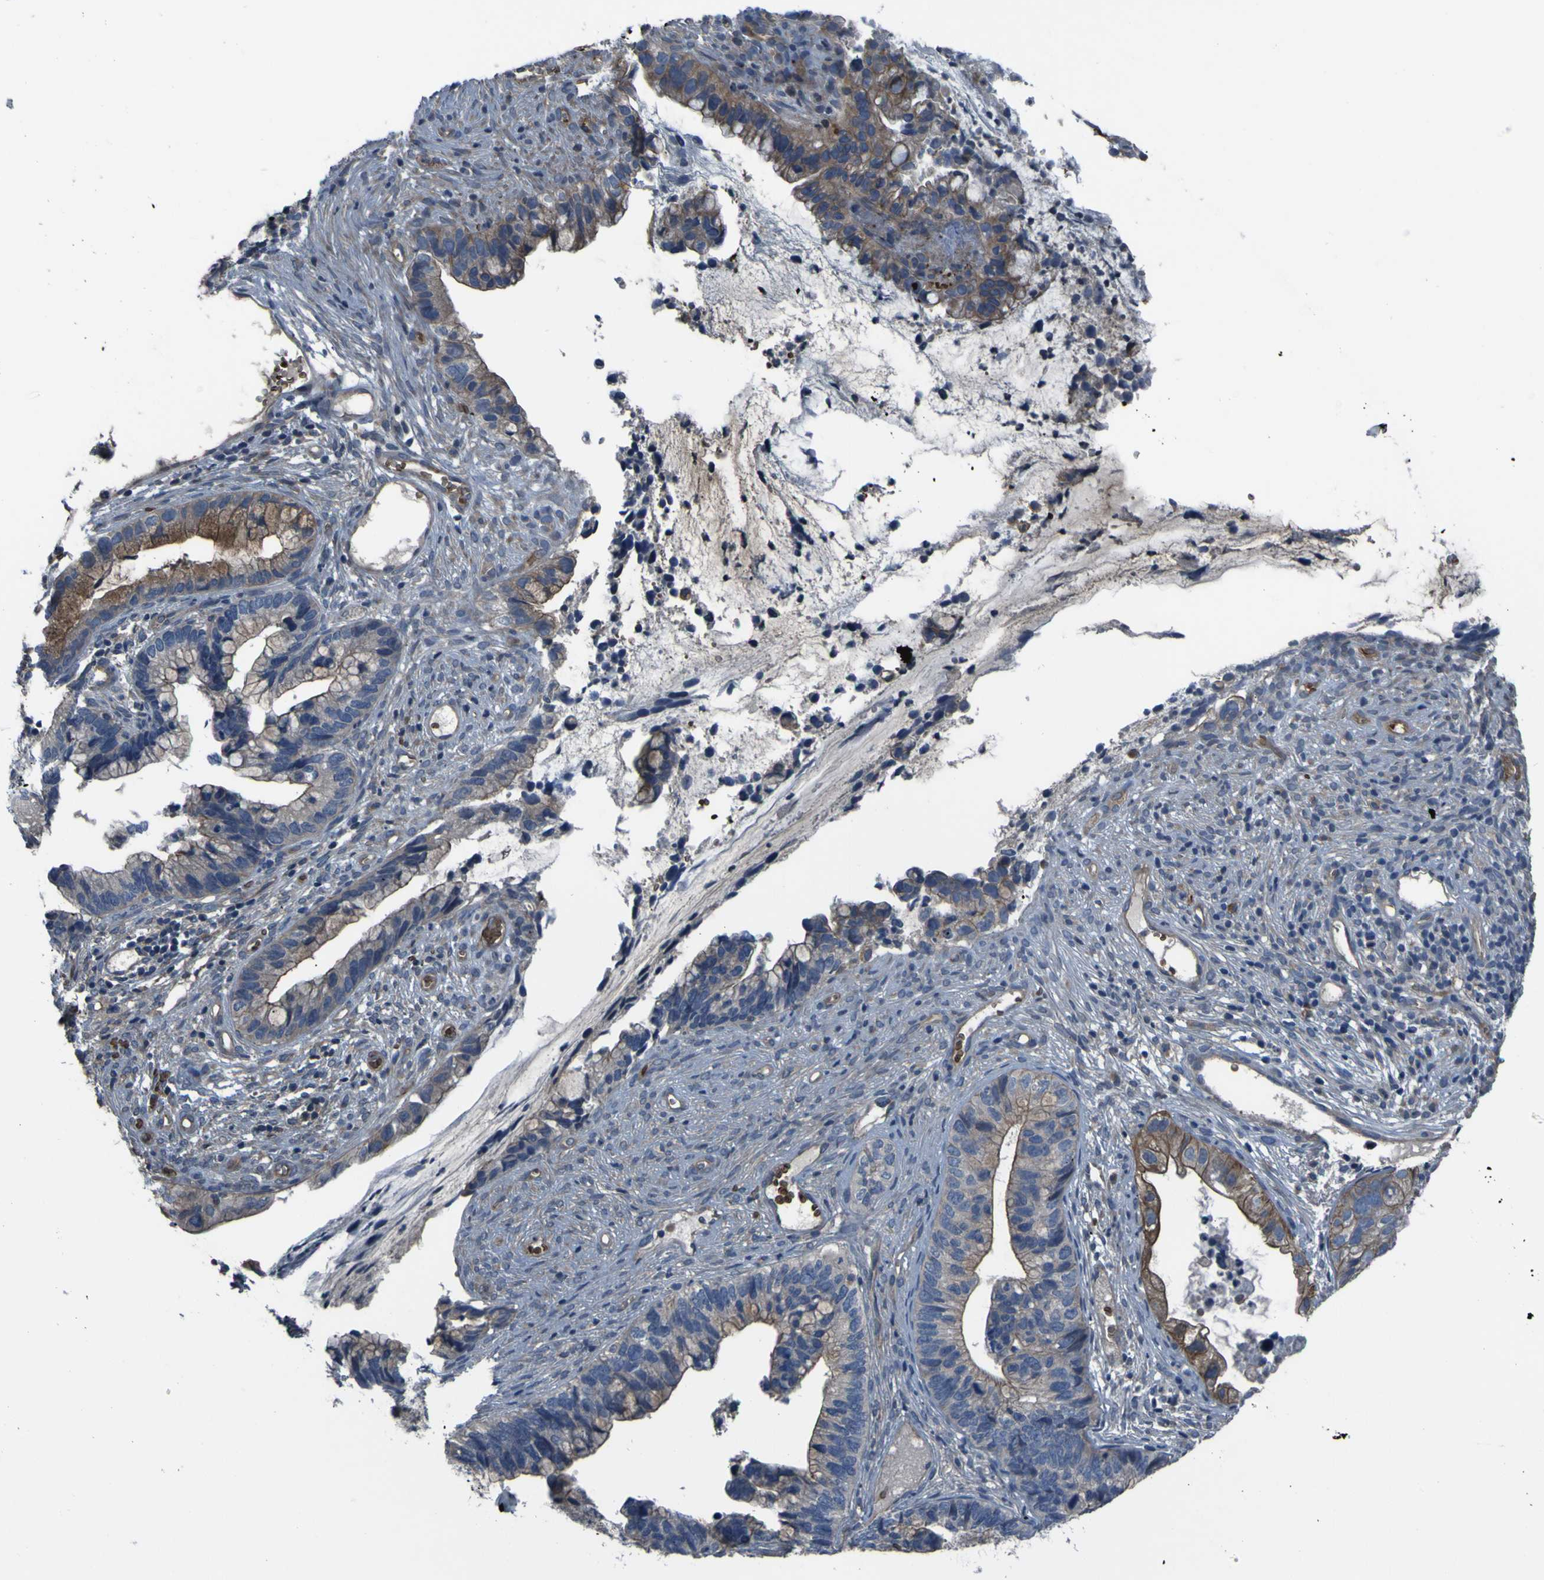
{"staining": {"intensity": "weak", "quantity": ">75%", "location": "cytoplasmic/membranous"}, "tissue": "cervical cancer", "cell_type": "Tumor cells", "image_type": "cancer", "snomed": [{"axis": "morphology", "description": "Adenocarcinoma, NOS"}, {"axis": "topography", "description": "Cervix"}], "caption": "Protein analysis of cervical adenocarcinoma tissue exhibits weak cytoplasmic/membranous positivity in about >75% of tumor cells.", "gene": "GRAMD1A", "patient": {"sex": "female", "age": 44}}